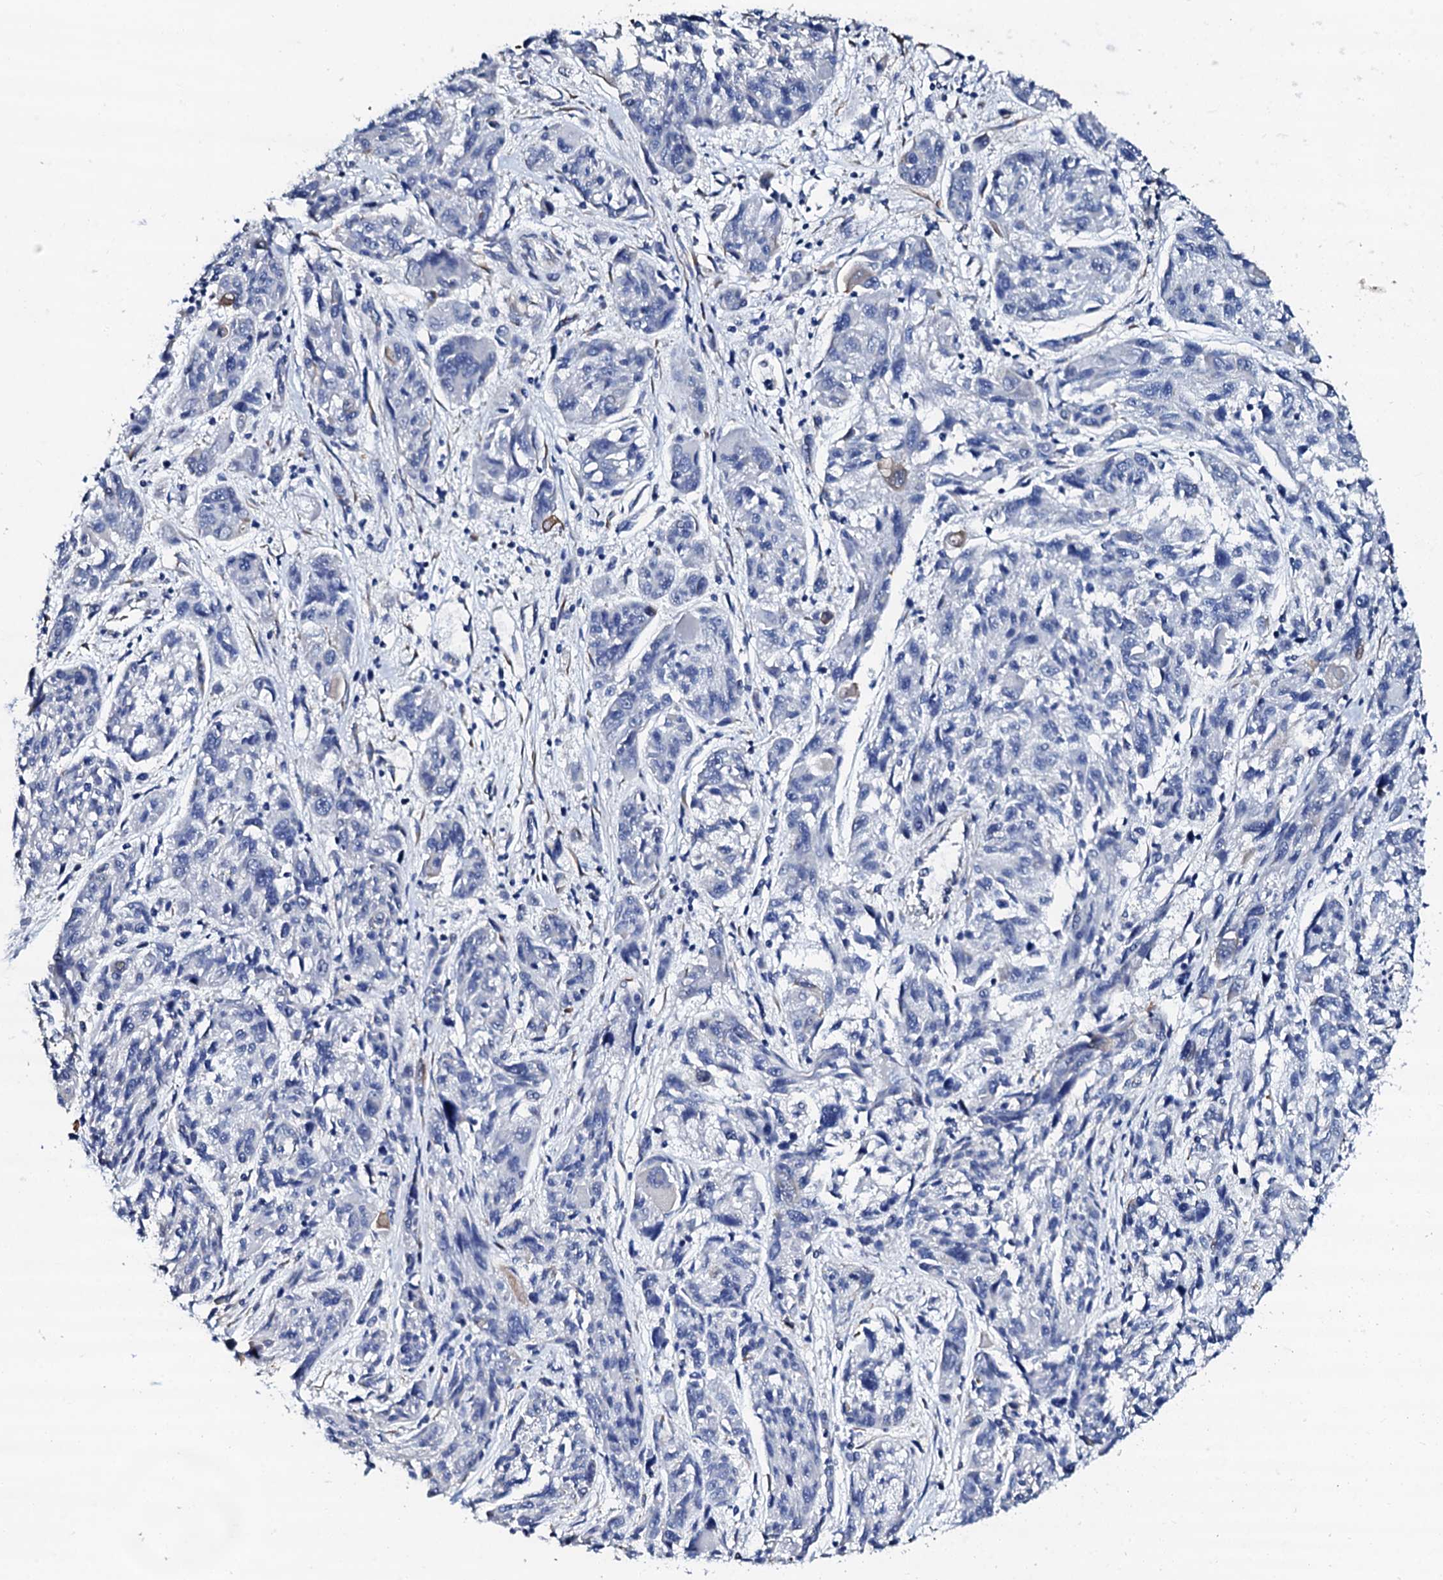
{"staining": {"intensity": "negative", "quantity": "none", "location": "none"}, "tissue": "melanoma", "cell_type": "Tumor cells", "image_type": "cancer", "snomed": [{"axis": "morphology", "description": "Malignant melanoma, NOS"}, {"axis": "topography", "description": "Skin"}], "caption": "DAB immunohistochemical staining of melanoma displays no significant expression in tumor cells.", "gene": "AKAP3", "patient": {"sex": "male", "age": 53}}